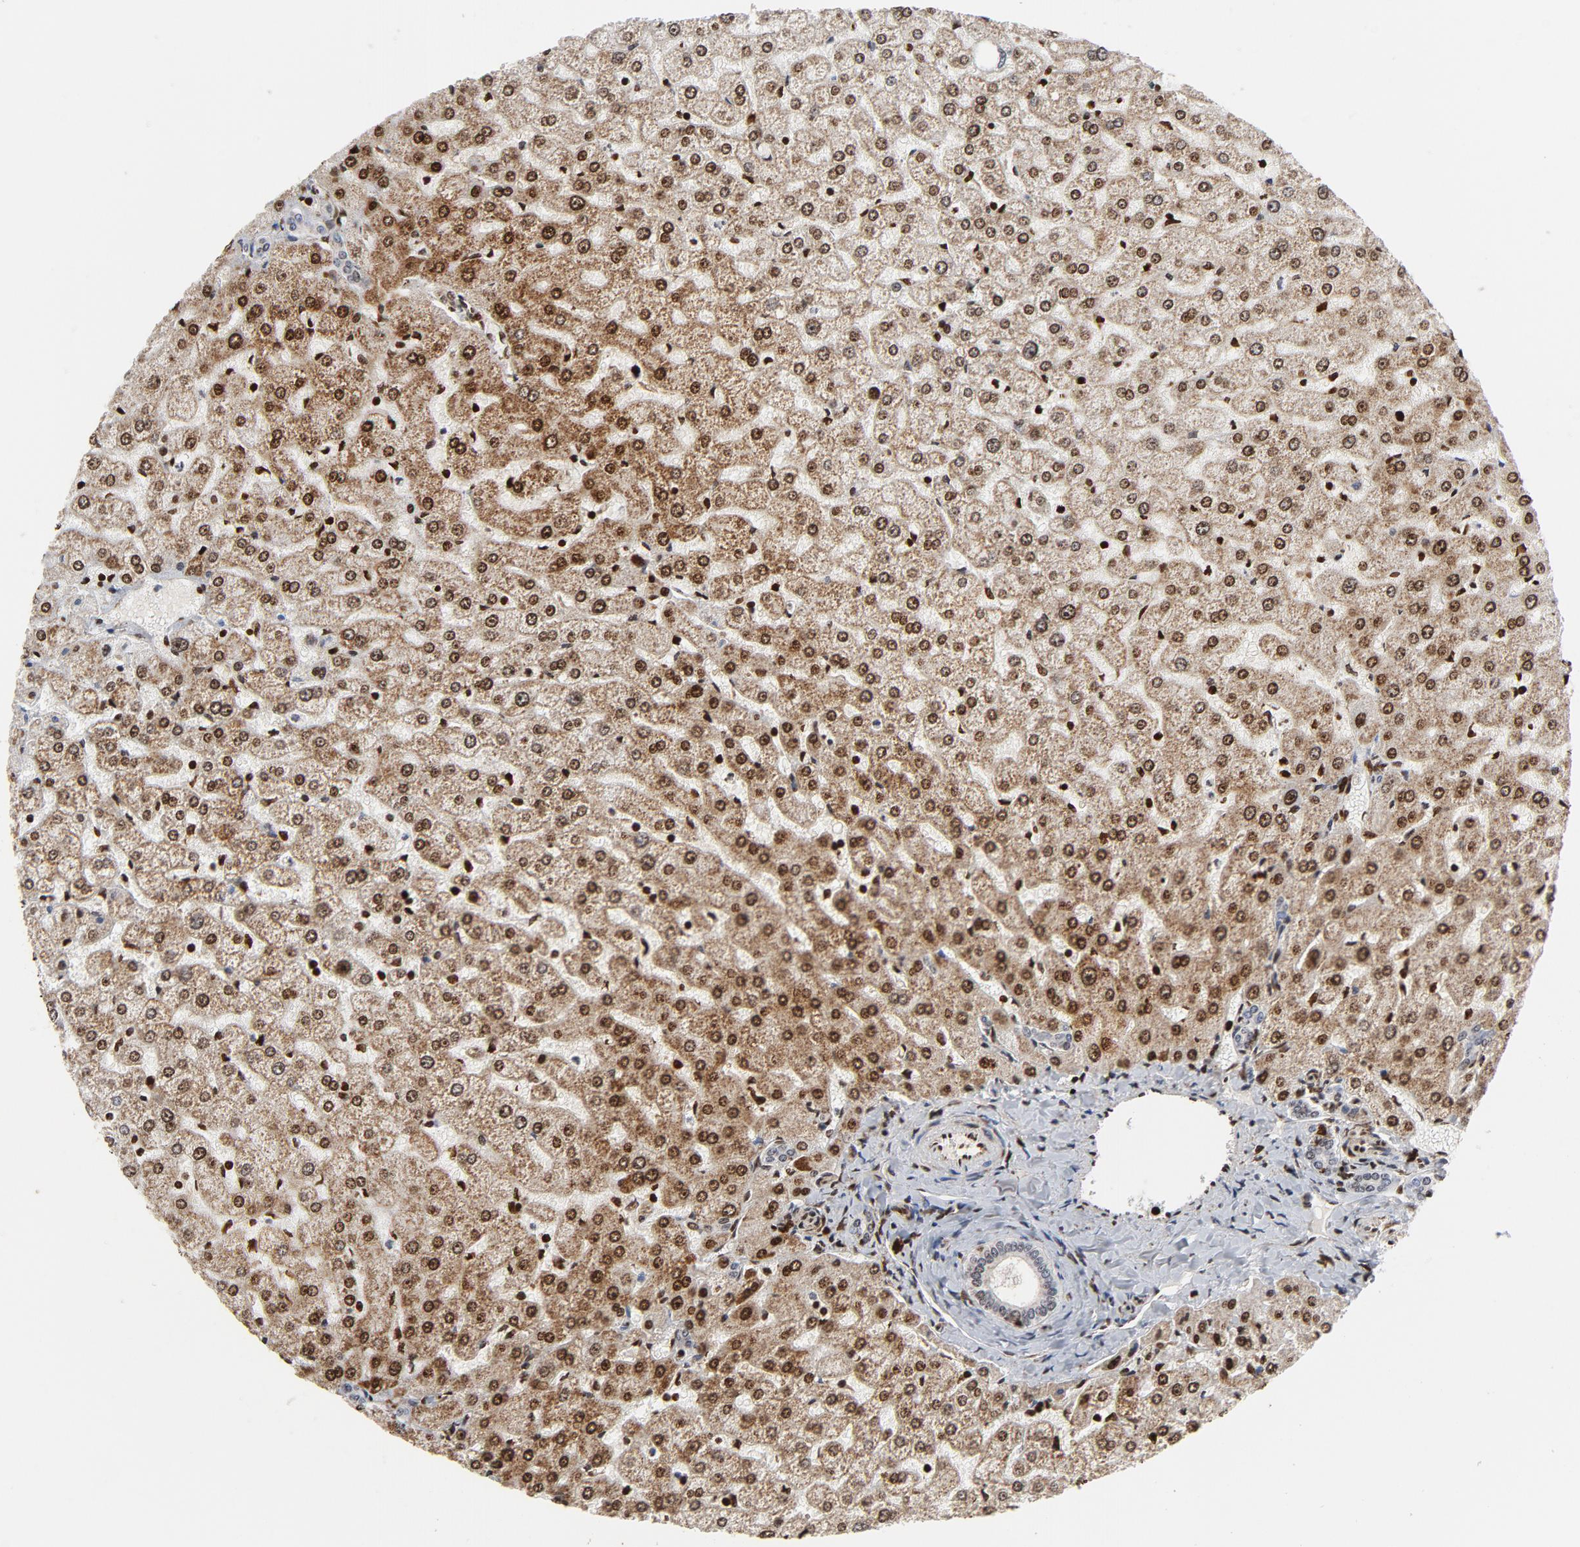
{"staining": {"intensity": "moderate", "quantity": "25%-75%", "location": "nuclear"}, "tissue": "liver", "cell_type": "Cholangiocytes", "image_type": "normal", "snomed": [{"axis": "morphology", "description": "Normal tissue, NOS"}, {"axis": "morphology", "description": "Fibrosis, NOS"}, {"axis": "topography", "description": "Liver"}], "caption": "Immunohistochemistry (IHC) of normal human liver exhibits medium levels of moderate nuclear staining in about 25%-75% of cholangiocytes.", "gene": "CYCS", "patient": {"sex": "female", "age": 29}}